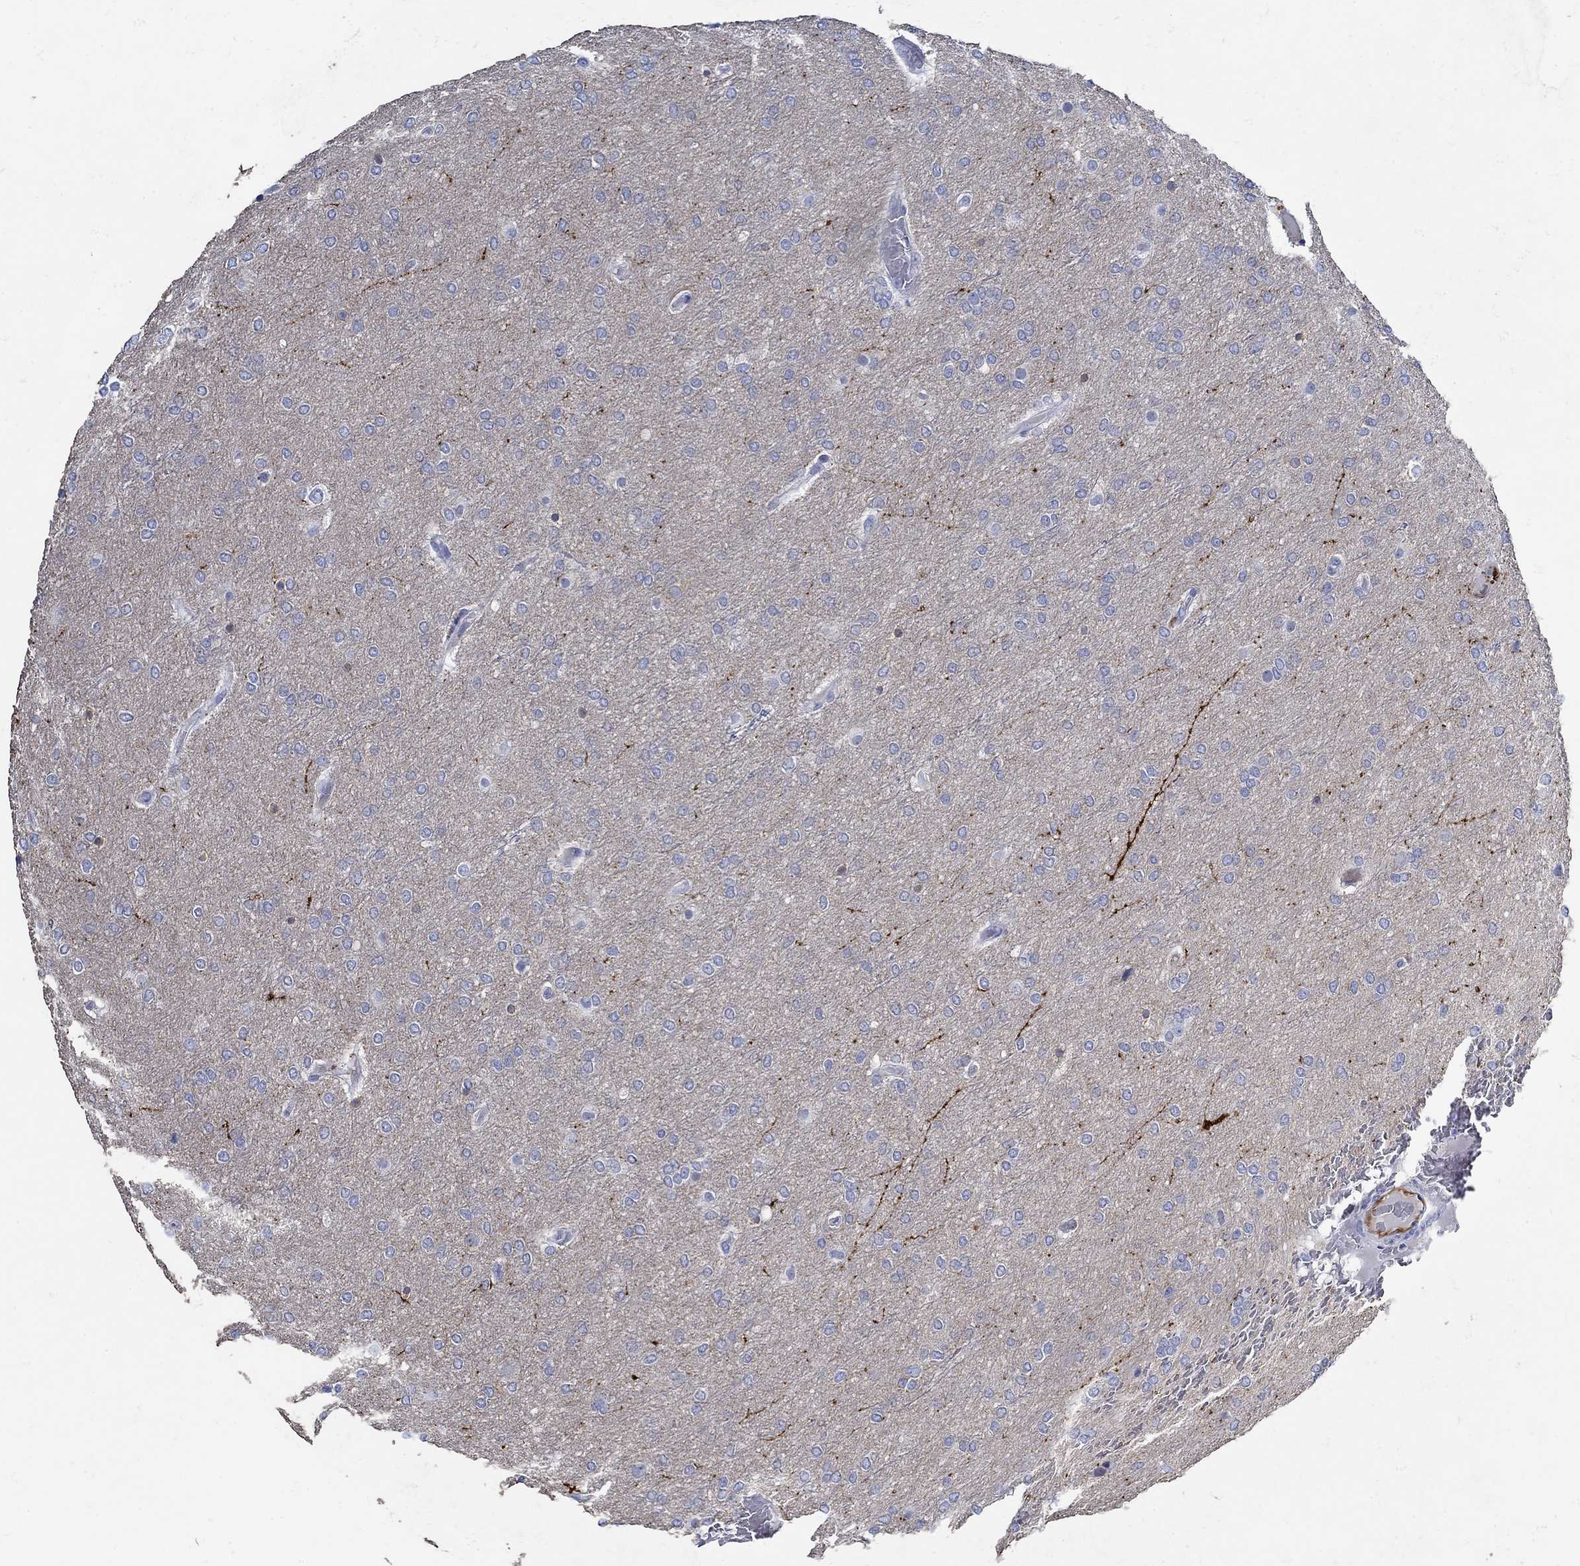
{"staining": {"intensity": "negative", "quantity": "none", "location": "none"}, "tissue": "glioma", "cell_type": "Tumor cells", "image_type": "cancer", "snomed": [{"axis": "morphology", "description": "Glioma, malignant, High grade"}, {"axis": "topography", "description": "Brain"}], "caption": "Immunohistochemistry (IHC) of glioma reveals no expression in tumor cells. (IHC, brightfield microscopy, high magnification).", "gene": "NOS1", "patient": {"sex": "female", "age": 61}}